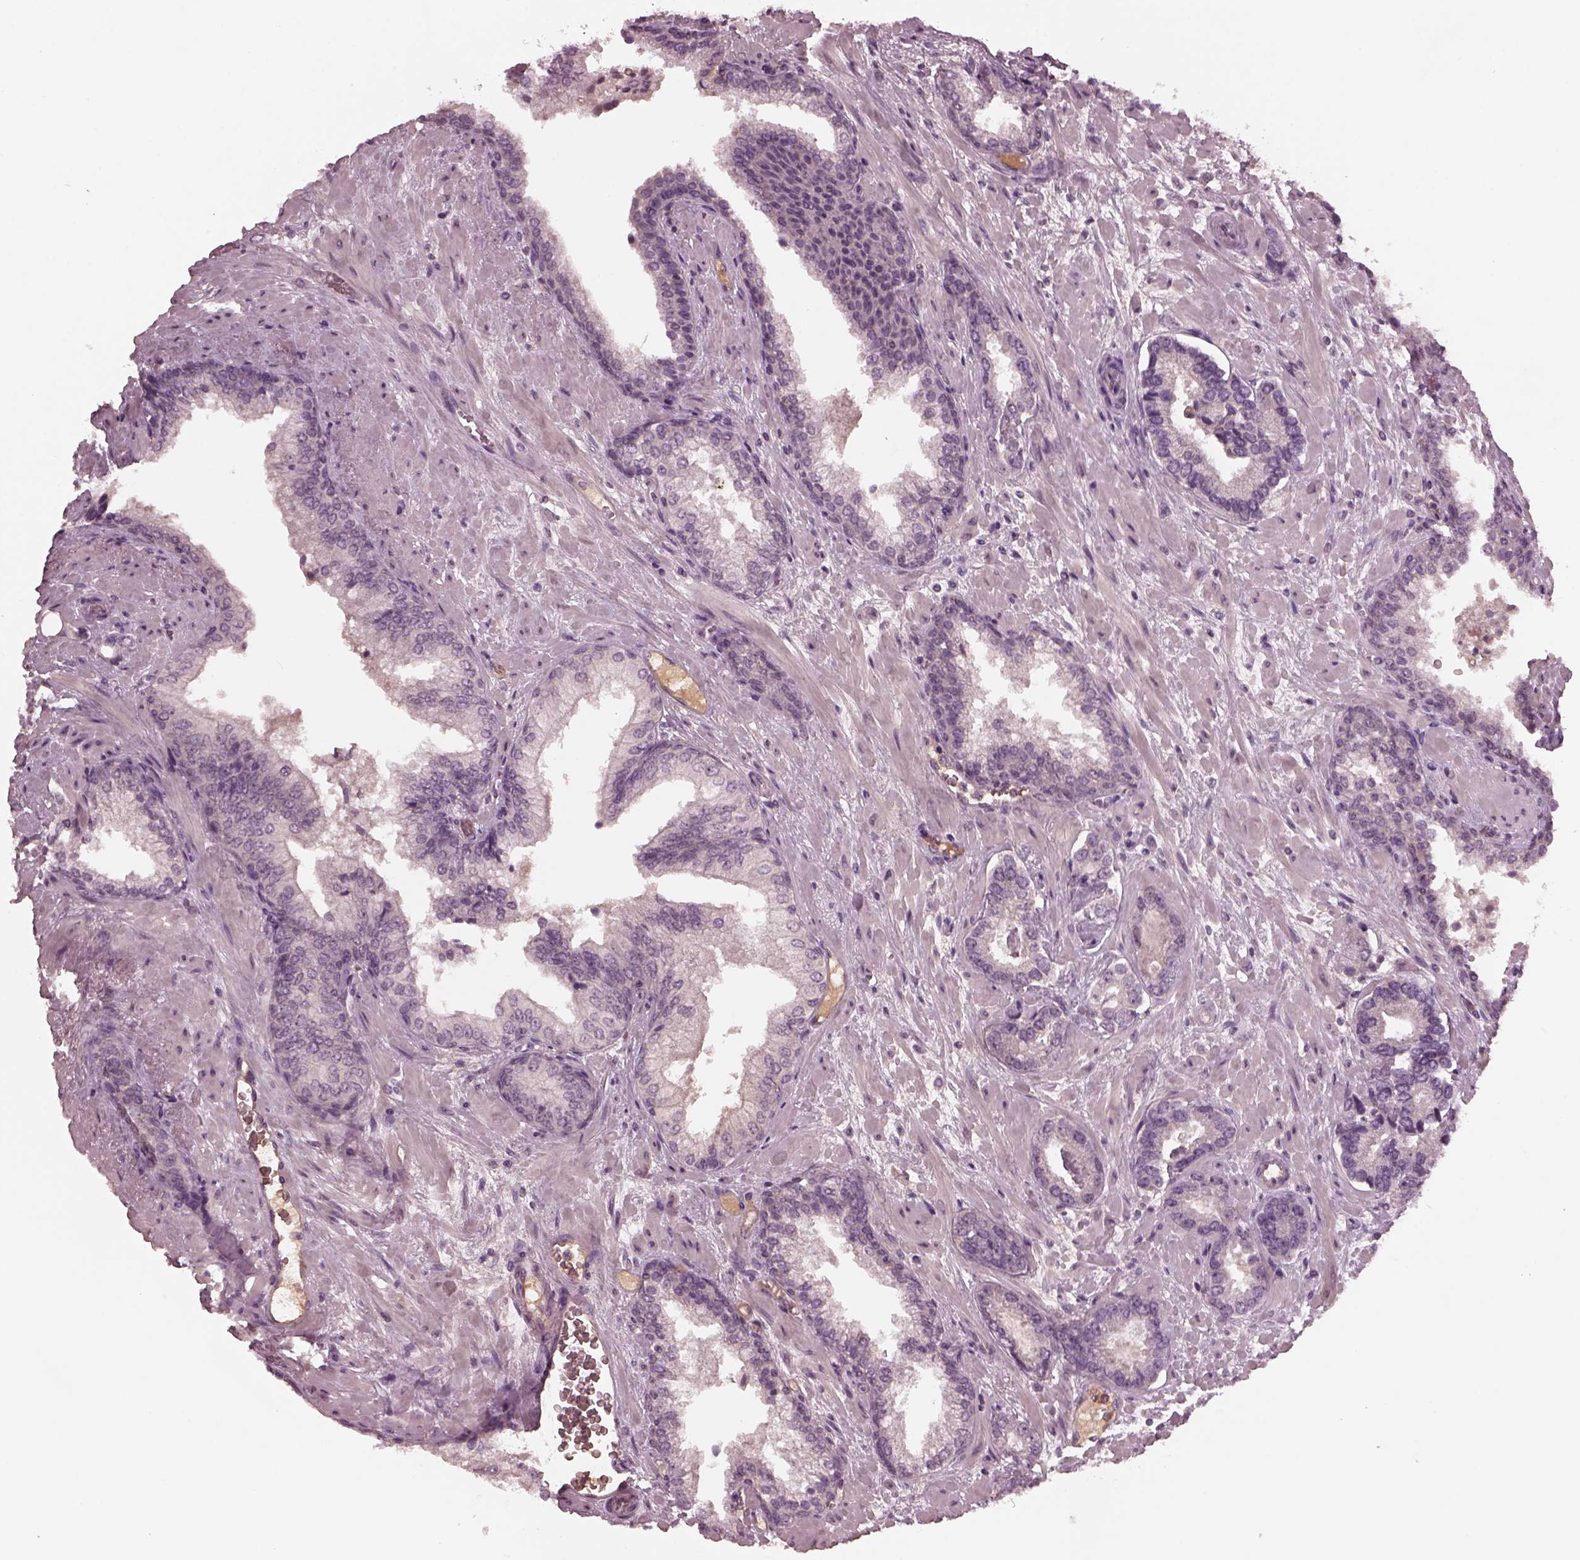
{"staining": {"intensity": "negative", "quantity": "none", "location": "none"}, "tissue": "prostate cancer", "cell_type": "Tumor cells", "image_type": "cancer", "snomed": [{"axis": "morphology", "description": "Adenocarcinoma, Low grade"}, {"axis": "topography", "description": "Prostate"}], "caption": "Immunohistochemistry (IHC) photomicrograph of prostate cancer stained for a protein (brown), which shows no positivity in tumor cells. (DAB immunohistochemistry visualized using brightfield microscopy, high magnification).", "gene": "PORCN", "patient": {"sex": "male", "age": 61}}